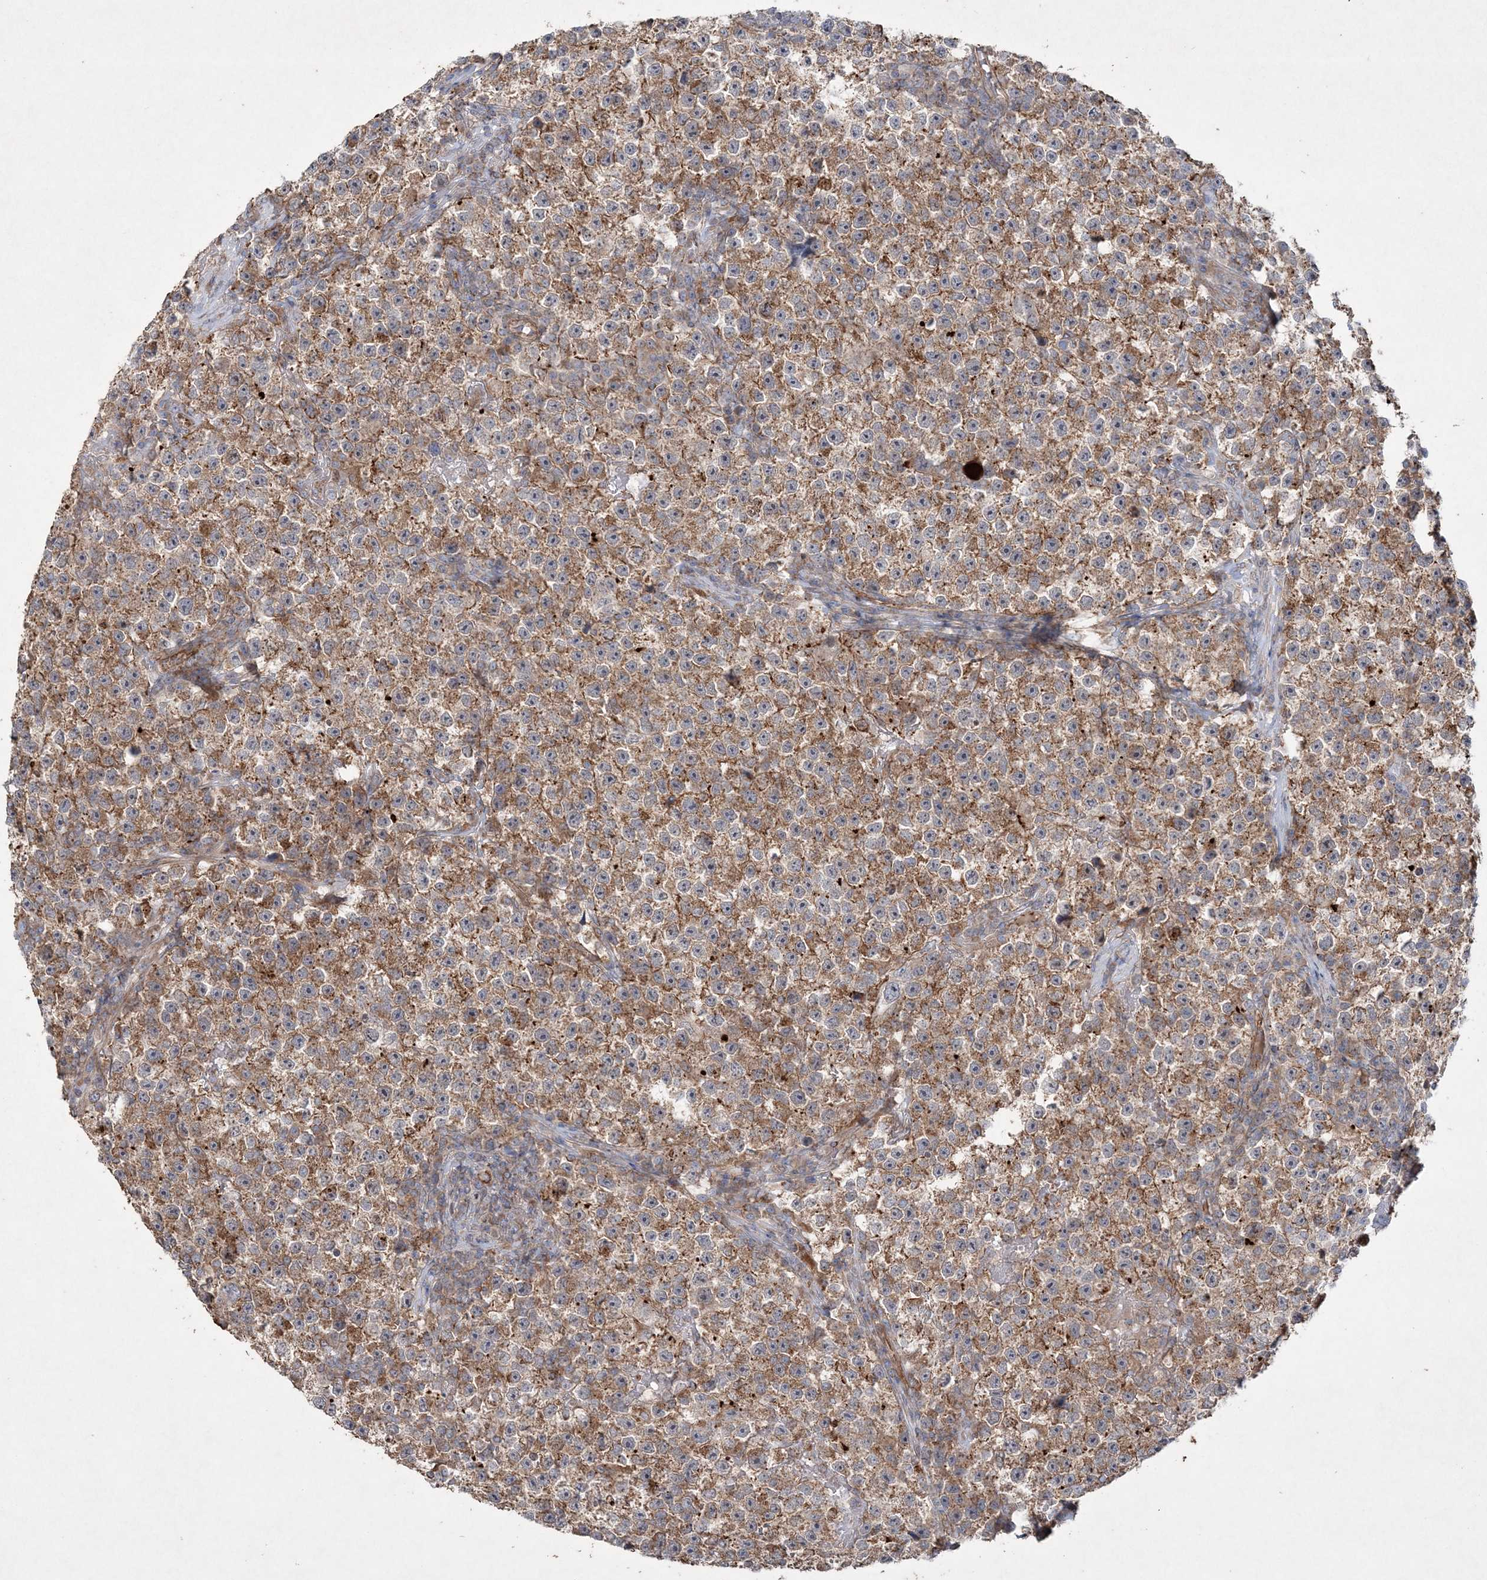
{"staining": {"intensity": "moderate", "quantity": ">75%", "location": "cytoplasmic/membranous"}, "tissue": "testis cancer", "cell_type": "Tumor cells", "image_type": "cancer", "snomed": [{"axis": "morphology", "description": "Seminoma, NOS"}, {"axis": "topography", "description": "Testis"}], "caption": "Immunohistochemistry (IHC) of human testis seminoma demonstrates medium levels of moderate cytoplasmic/membranous positivity in approximately >75% of tumor cells.", "gene": "TTC7A", "patient": {"sex": "male", "age": 22}}